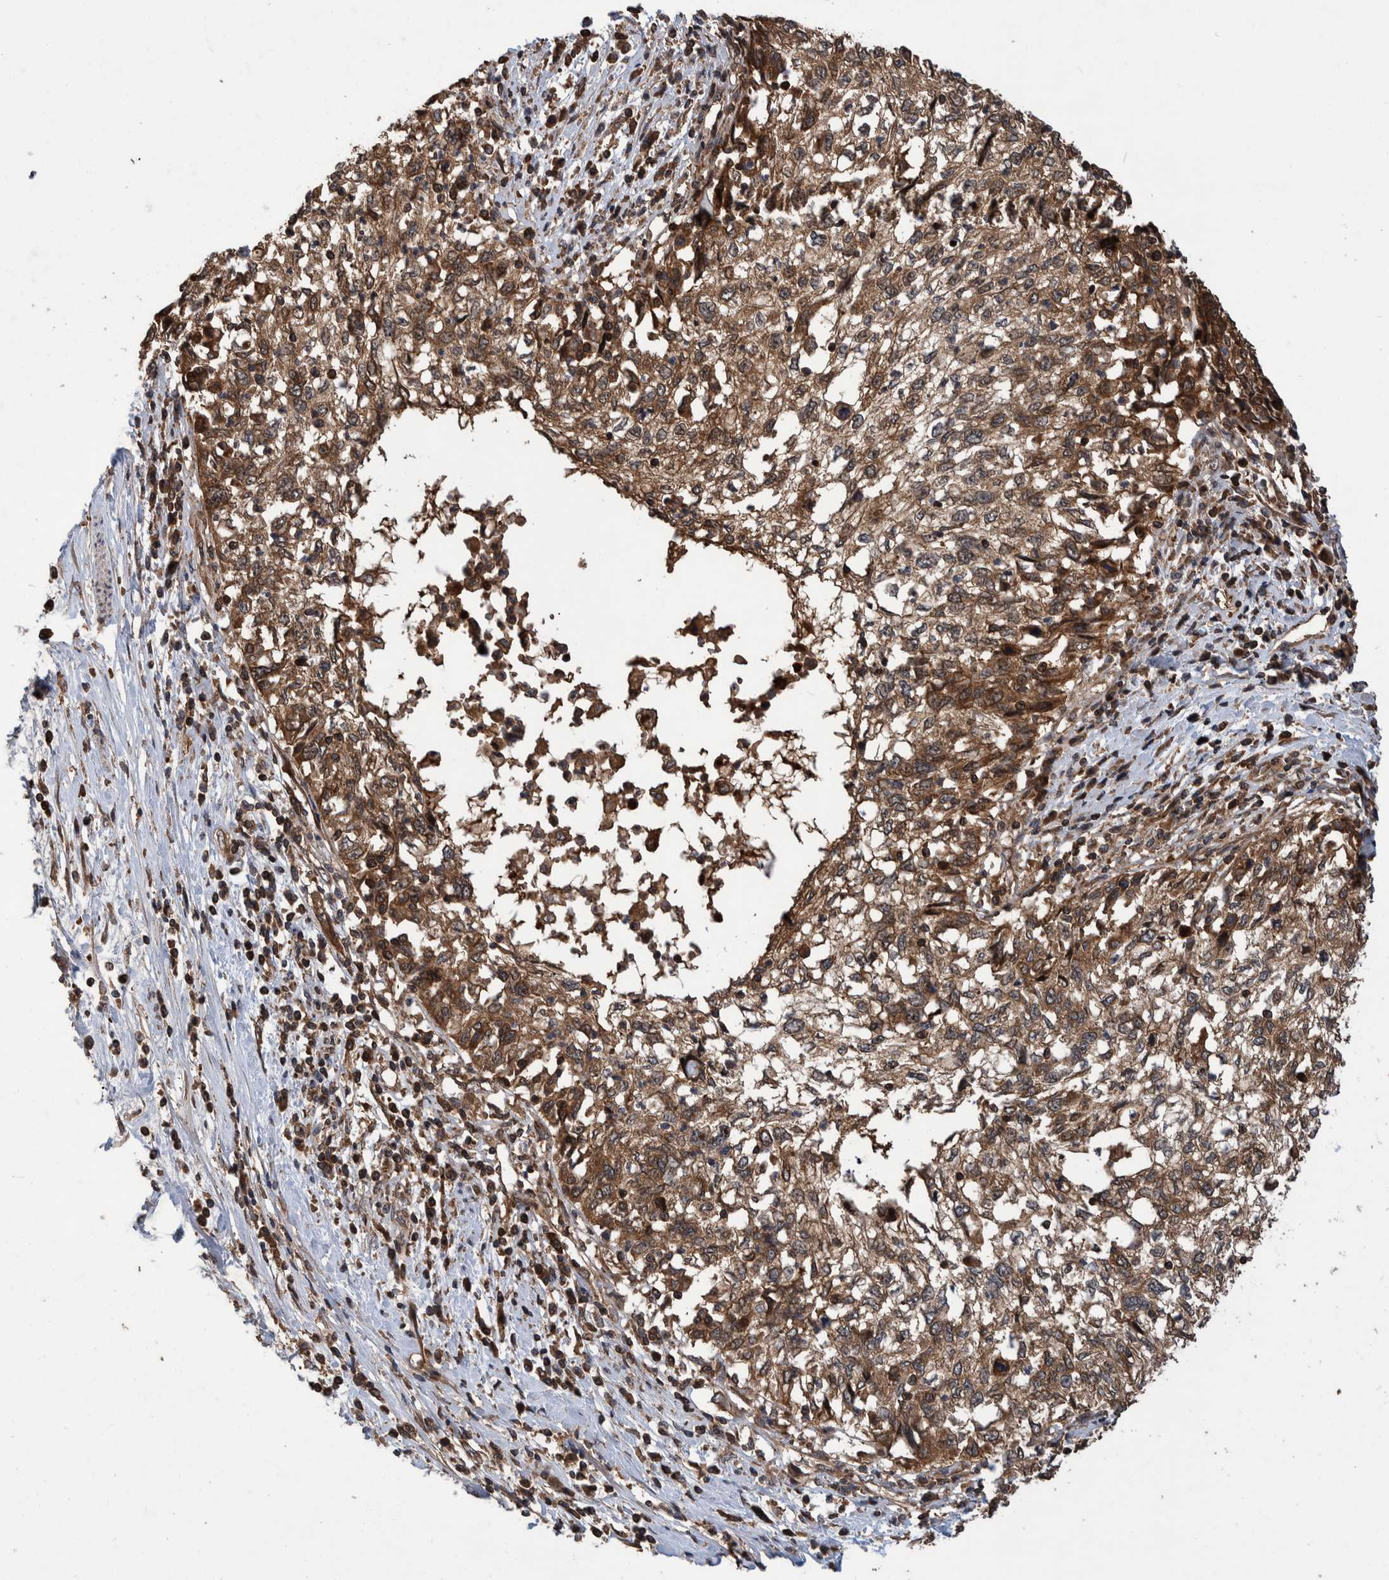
{"staining": {"intensity": "moderate", "quantity": ">75%", "location": "cytoplasmic/membranous"}, "tissue": "cervical cancer", "cell_type": "Tumor cells", "image_type": "cancer", "snomed": [{"axis": "morphology", "description": "Squamous cell carcinoma, NOS"}, {"axis": "topography", "description": "Cervix"}], "caption": "Approximately >75% of tumor cells in cervical squamous cell carcinoma show moderate cytoplasmic/membranous protein staining as visualized by brown immunohistochemical staining.", "gene": "VBP1", "patient": {"sex": "female", "age": 57}}